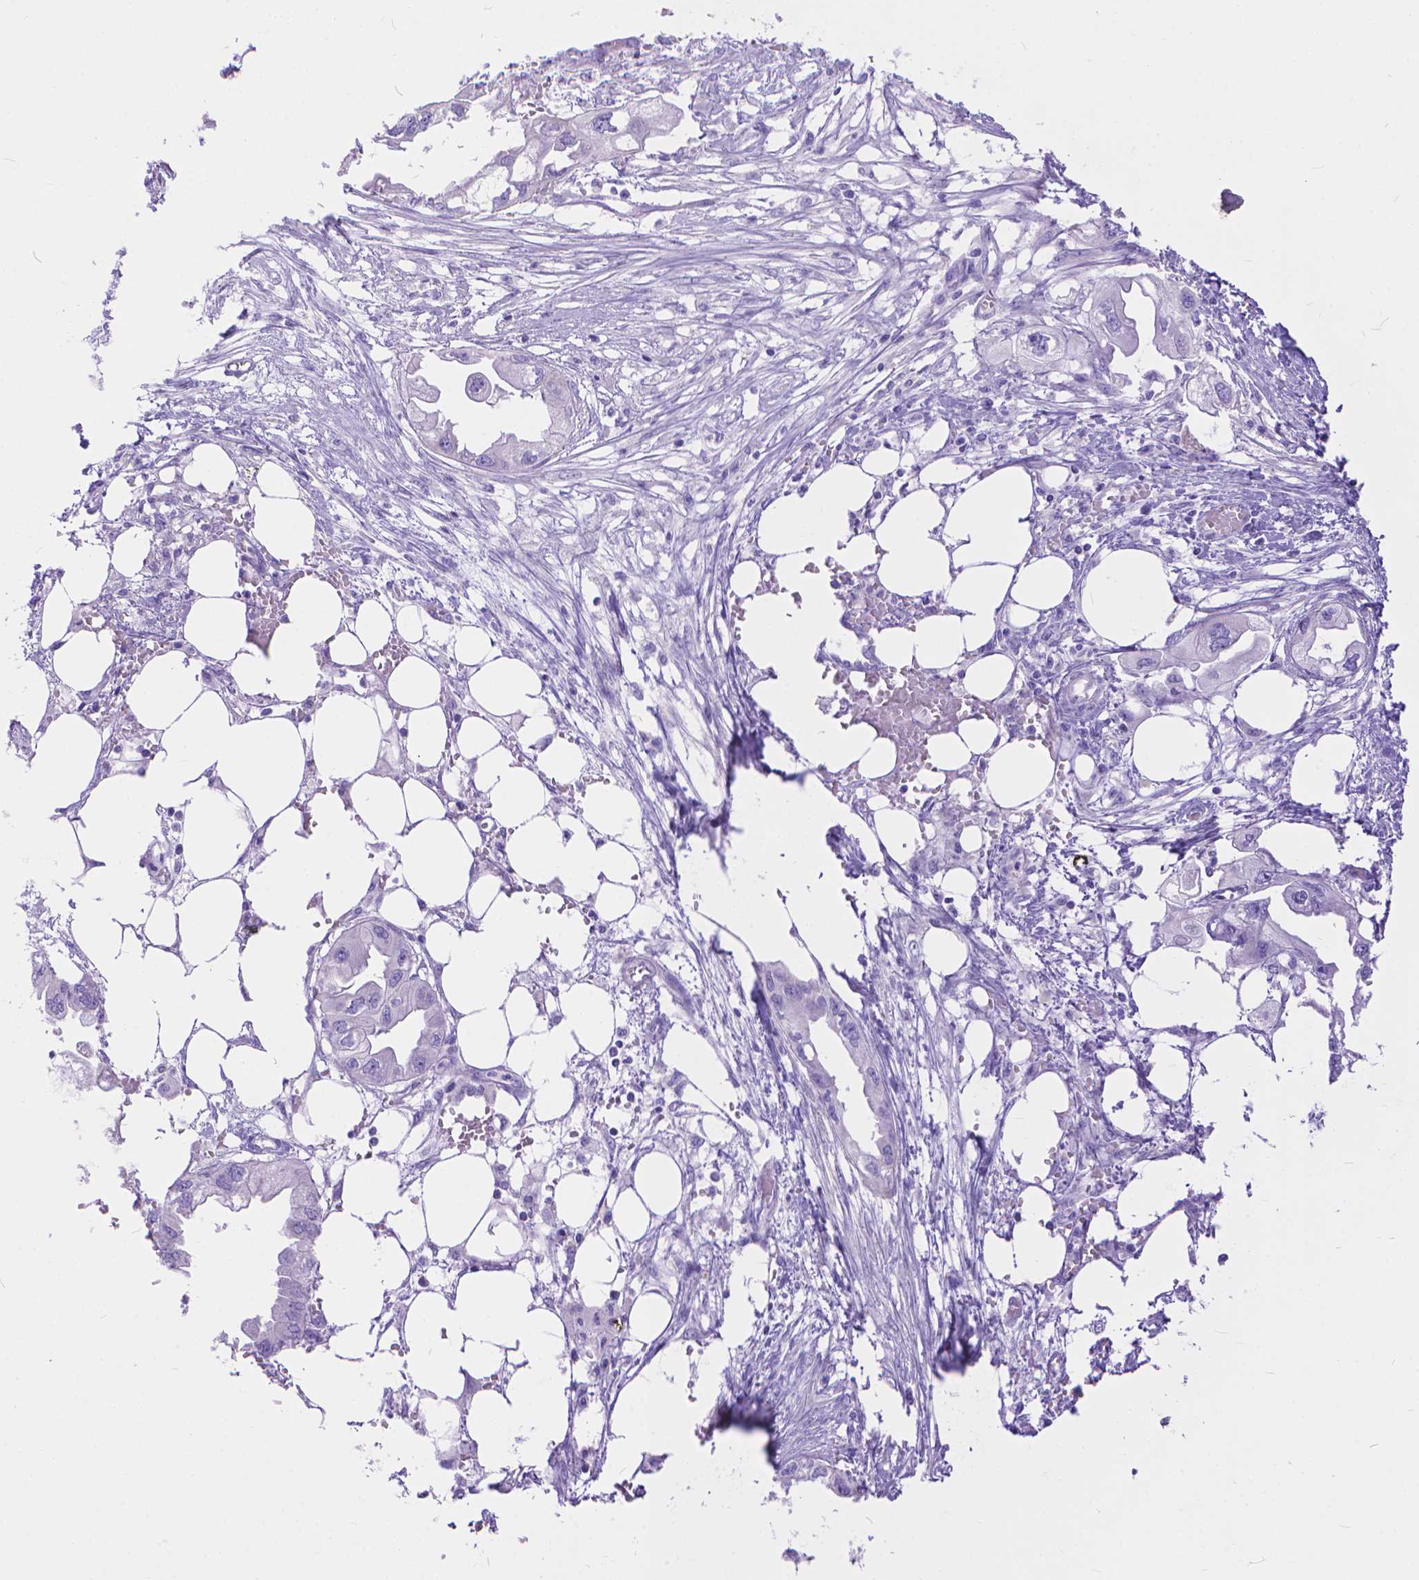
{"staining": {"intensity": "negative", "quantity": "none", "location": "none"}, "tissue": "endometrial cancer", "cell_type": "Tumor cells", "image_type": "cancer", "snomed": [{"axis": "morphology", "description": "Adenocarcinoma, NOS"}, {"axis": "morphology", "description": "Adenocarcinoma, metastatic, NOS"}, {"axis": "topography", "description": "Adipose tissue"}, {"axis": "topography", "description": "Endometrium"}], "caption": "IHC image of neoplastic tissue: adenocarcinoma (endometrial) stained with DAB displays no significant protein positivity in tumor cells.", "gene": "DHRS2", "patient": {"sex": "female", "age": 67}}